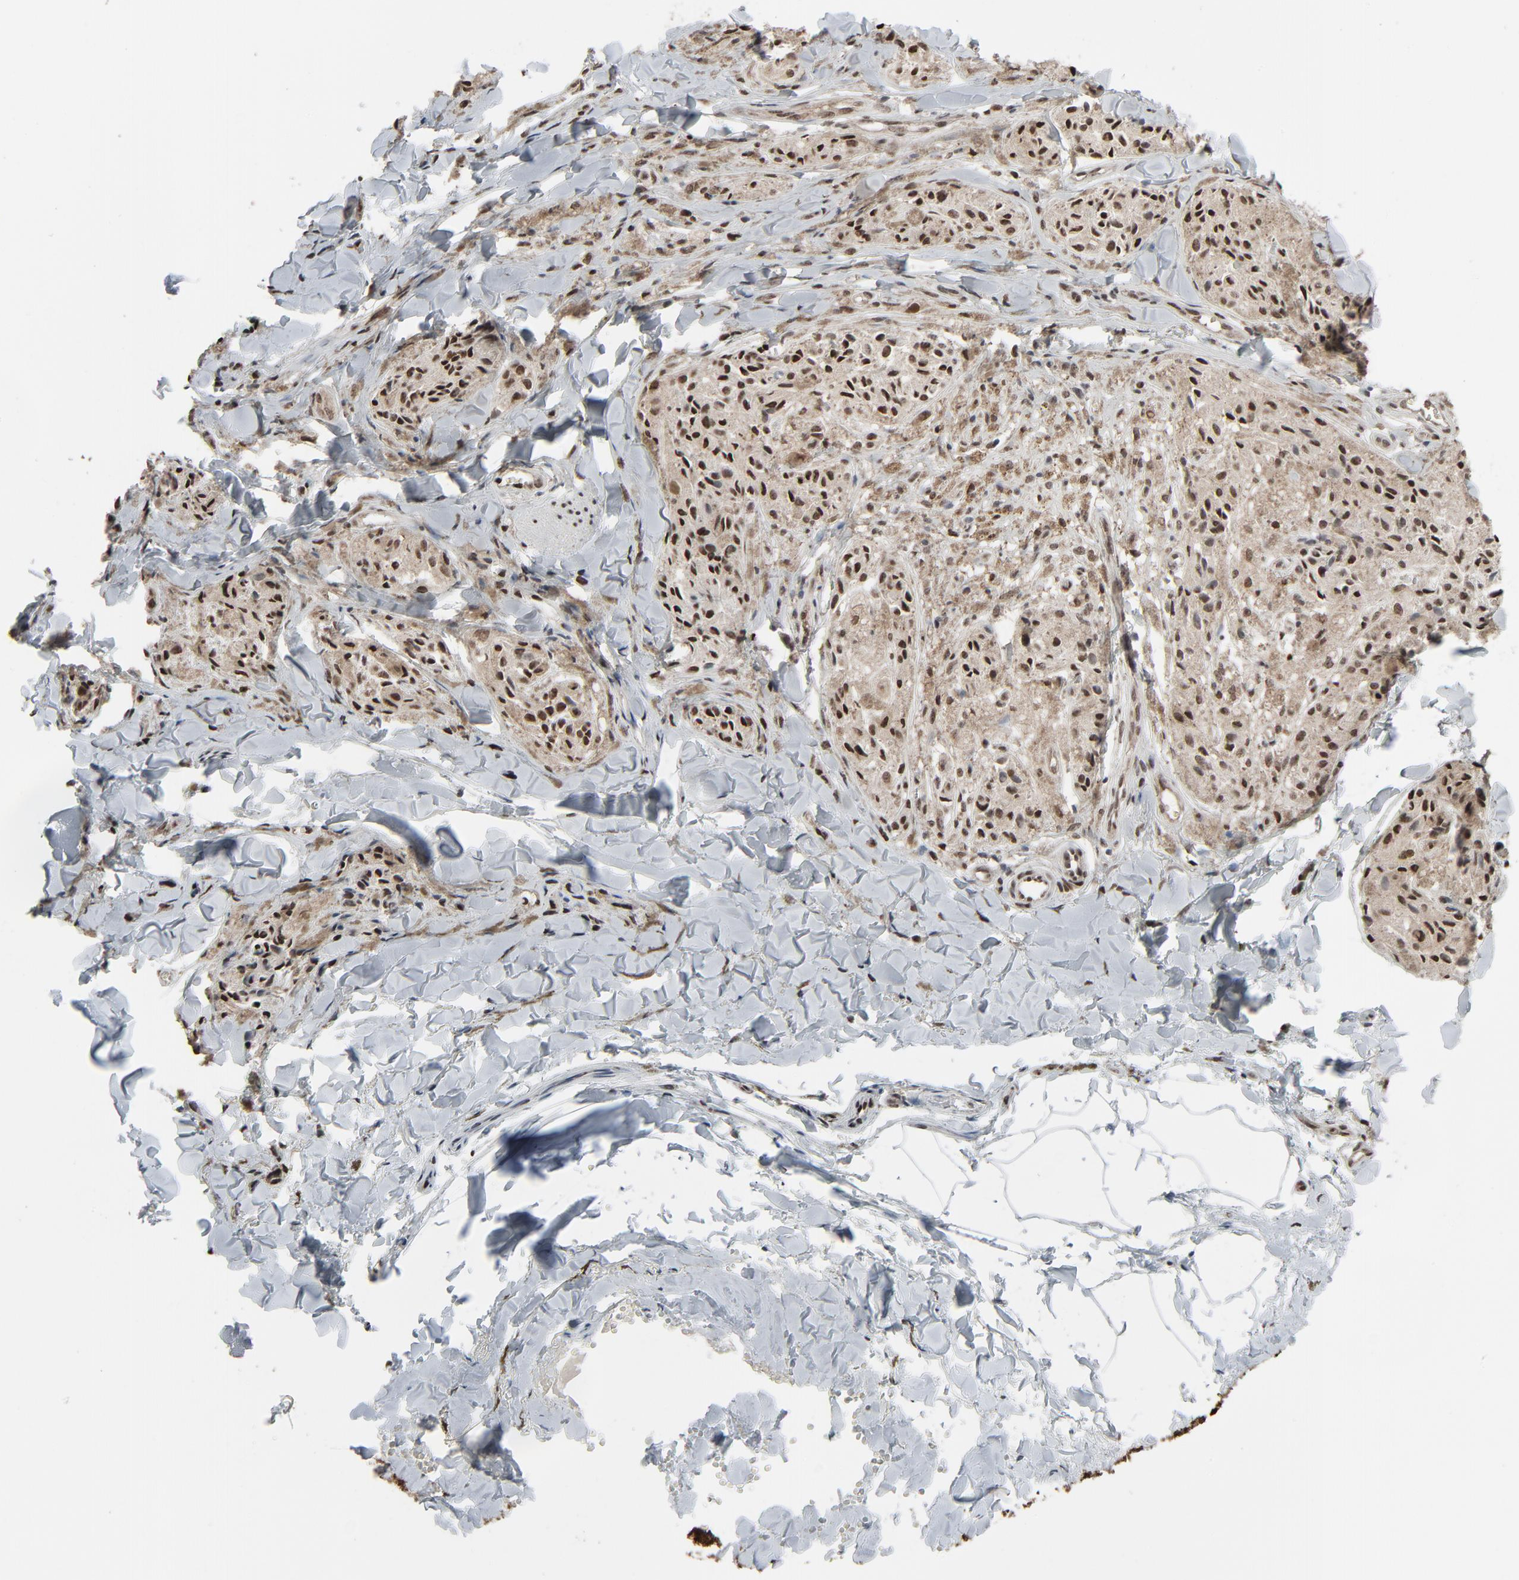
{"staining": {"intensity": "strong", "quantity": ">75%", "location": "cytoplasmic/membranous,nuclear"}, "tissue": "melanoma", "cell_type": "Tumor cells", "image_type": "cancer", "snomed": [{"axis": "morphology", "description": "Malignant melanoma, Metastatic site"}, {"axis": "topography", "description": "Skin"}], "caption": "Protein expression analysis of human melanoma reveals strong cytoplasmic/membranous and nuclear expression in about >75% of tumor cells.", "gene": "MEIS2", "patient": {"sex": "female", "age": 66}}